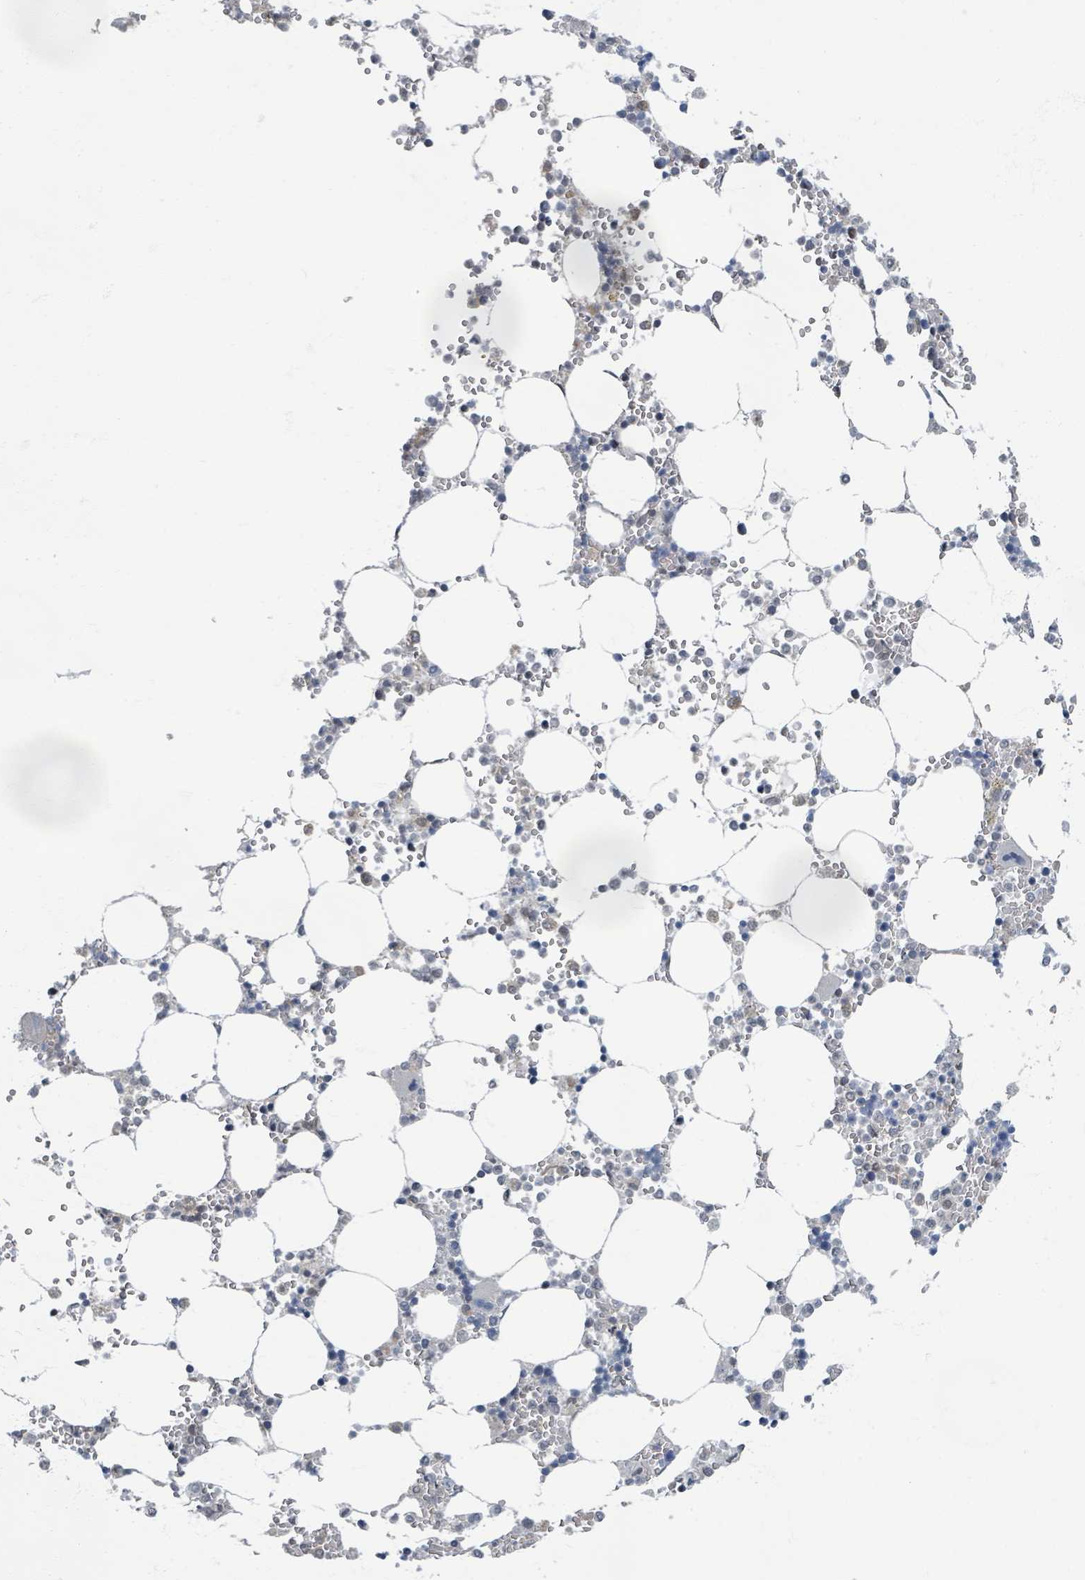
{"staining": {"intensity": "negative", "quantity": "none", "location": "none"}, "tissue": "bone marrow", "cell_type": "Hematopoietic cells", "image_type": "normal", "snomed": [{"axis": "morphology", "description": "Normal tissue, NOS"}, {"axis": "topography", "description": "Bone marrow"}], "caption": "DAB immunohistochemical staining of normal bone marrow shows no significant positivity in hematopoietic cells.", "gene": "INTS15", "patient": {"sex": "male", "age": 64}}